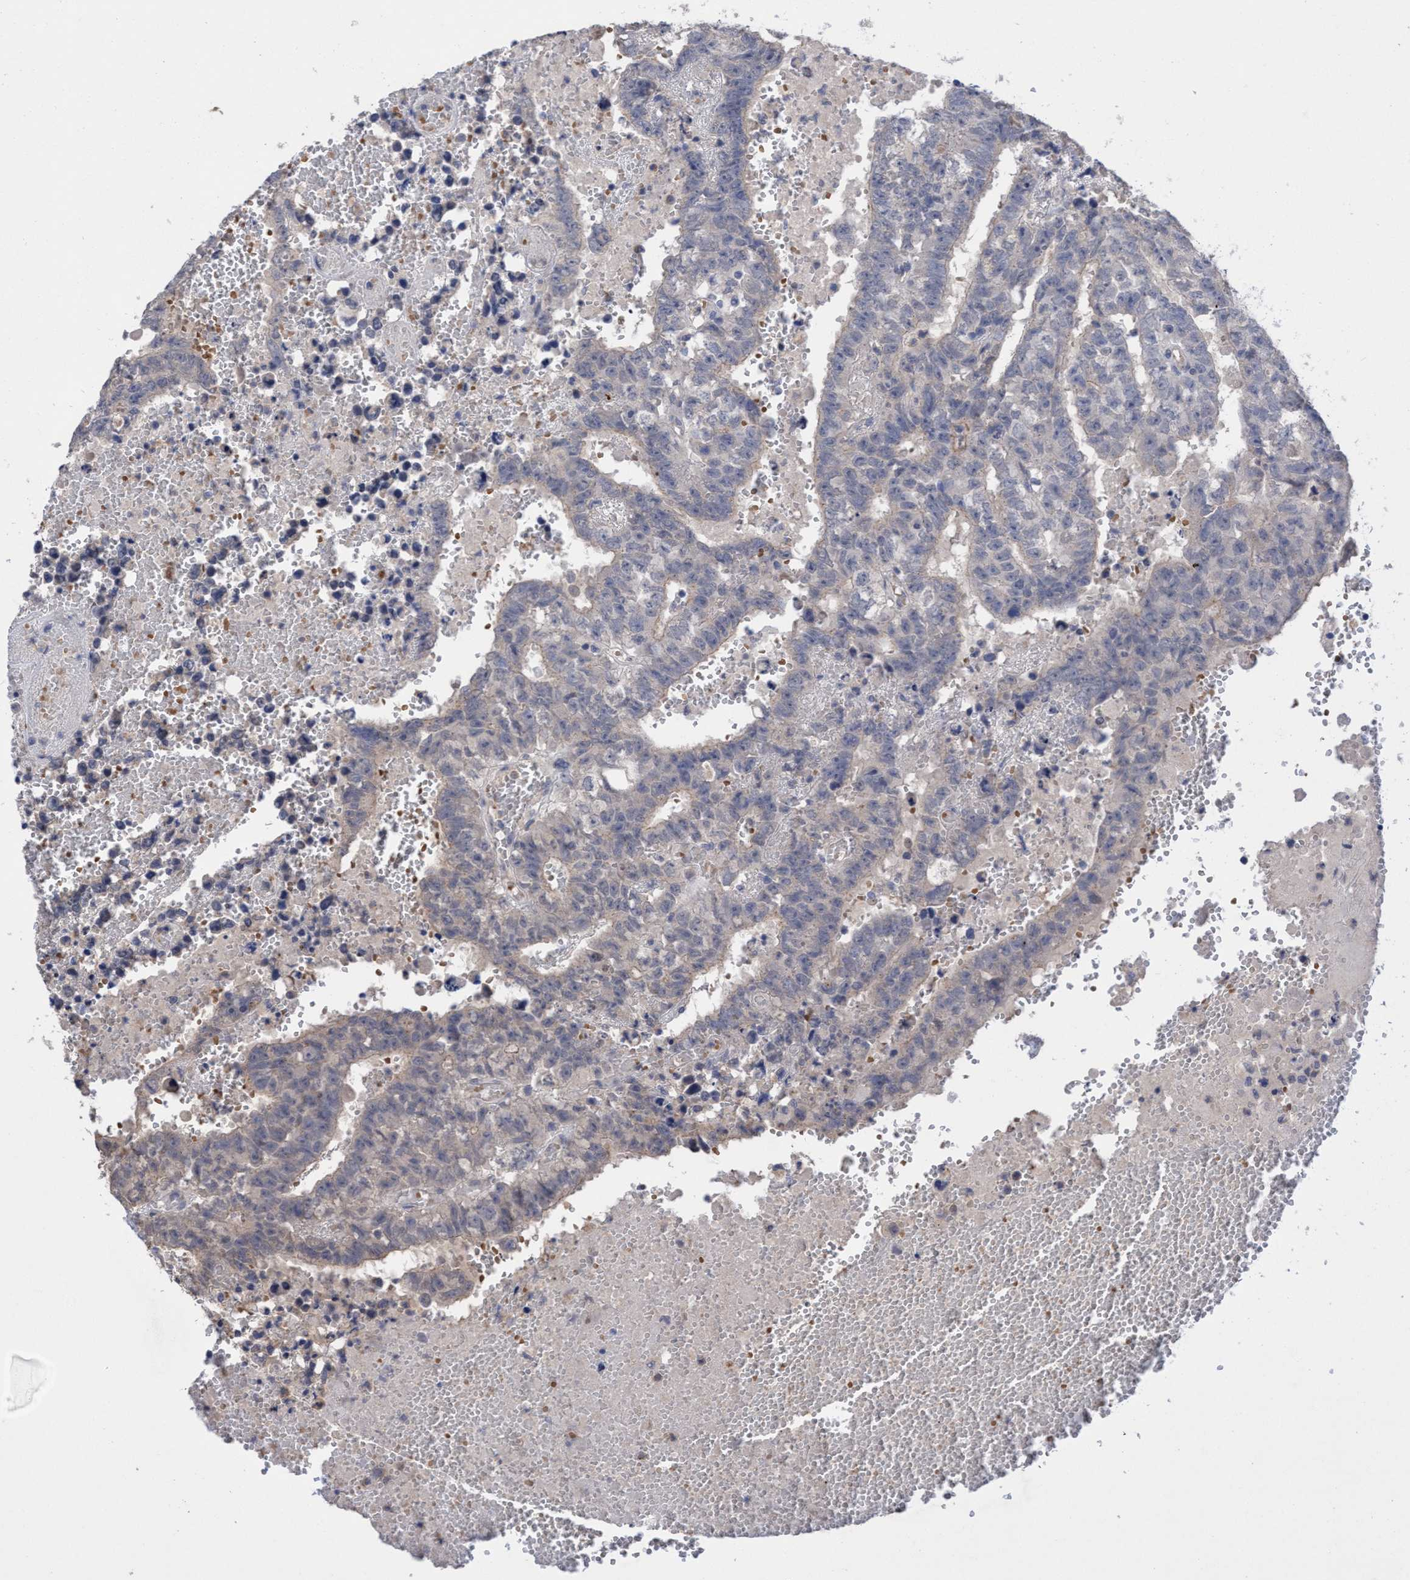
{"staining": {"intensity": "negative", "quantity": "none", "location": "none"}, "tissue": "testis cancer", "cell_type": "Tumor cells", "image_type": "cancer", "snomed": [{"axis": "morphology", "description": "Carcinoma, Embryonal, NOS"}, {"axis": "topography", "description": "Testis"}], "caption": "An IHC photomicrograph of testis embryonal carcinoma is shown. There is no staining in tumor cells of testis embryonal carcinoma. (Brightfield microscopy of DAB immunohistochemistry at high magnification).", "gene": "SEMA4D", "patient": {"sex": "male", "age": 25}}